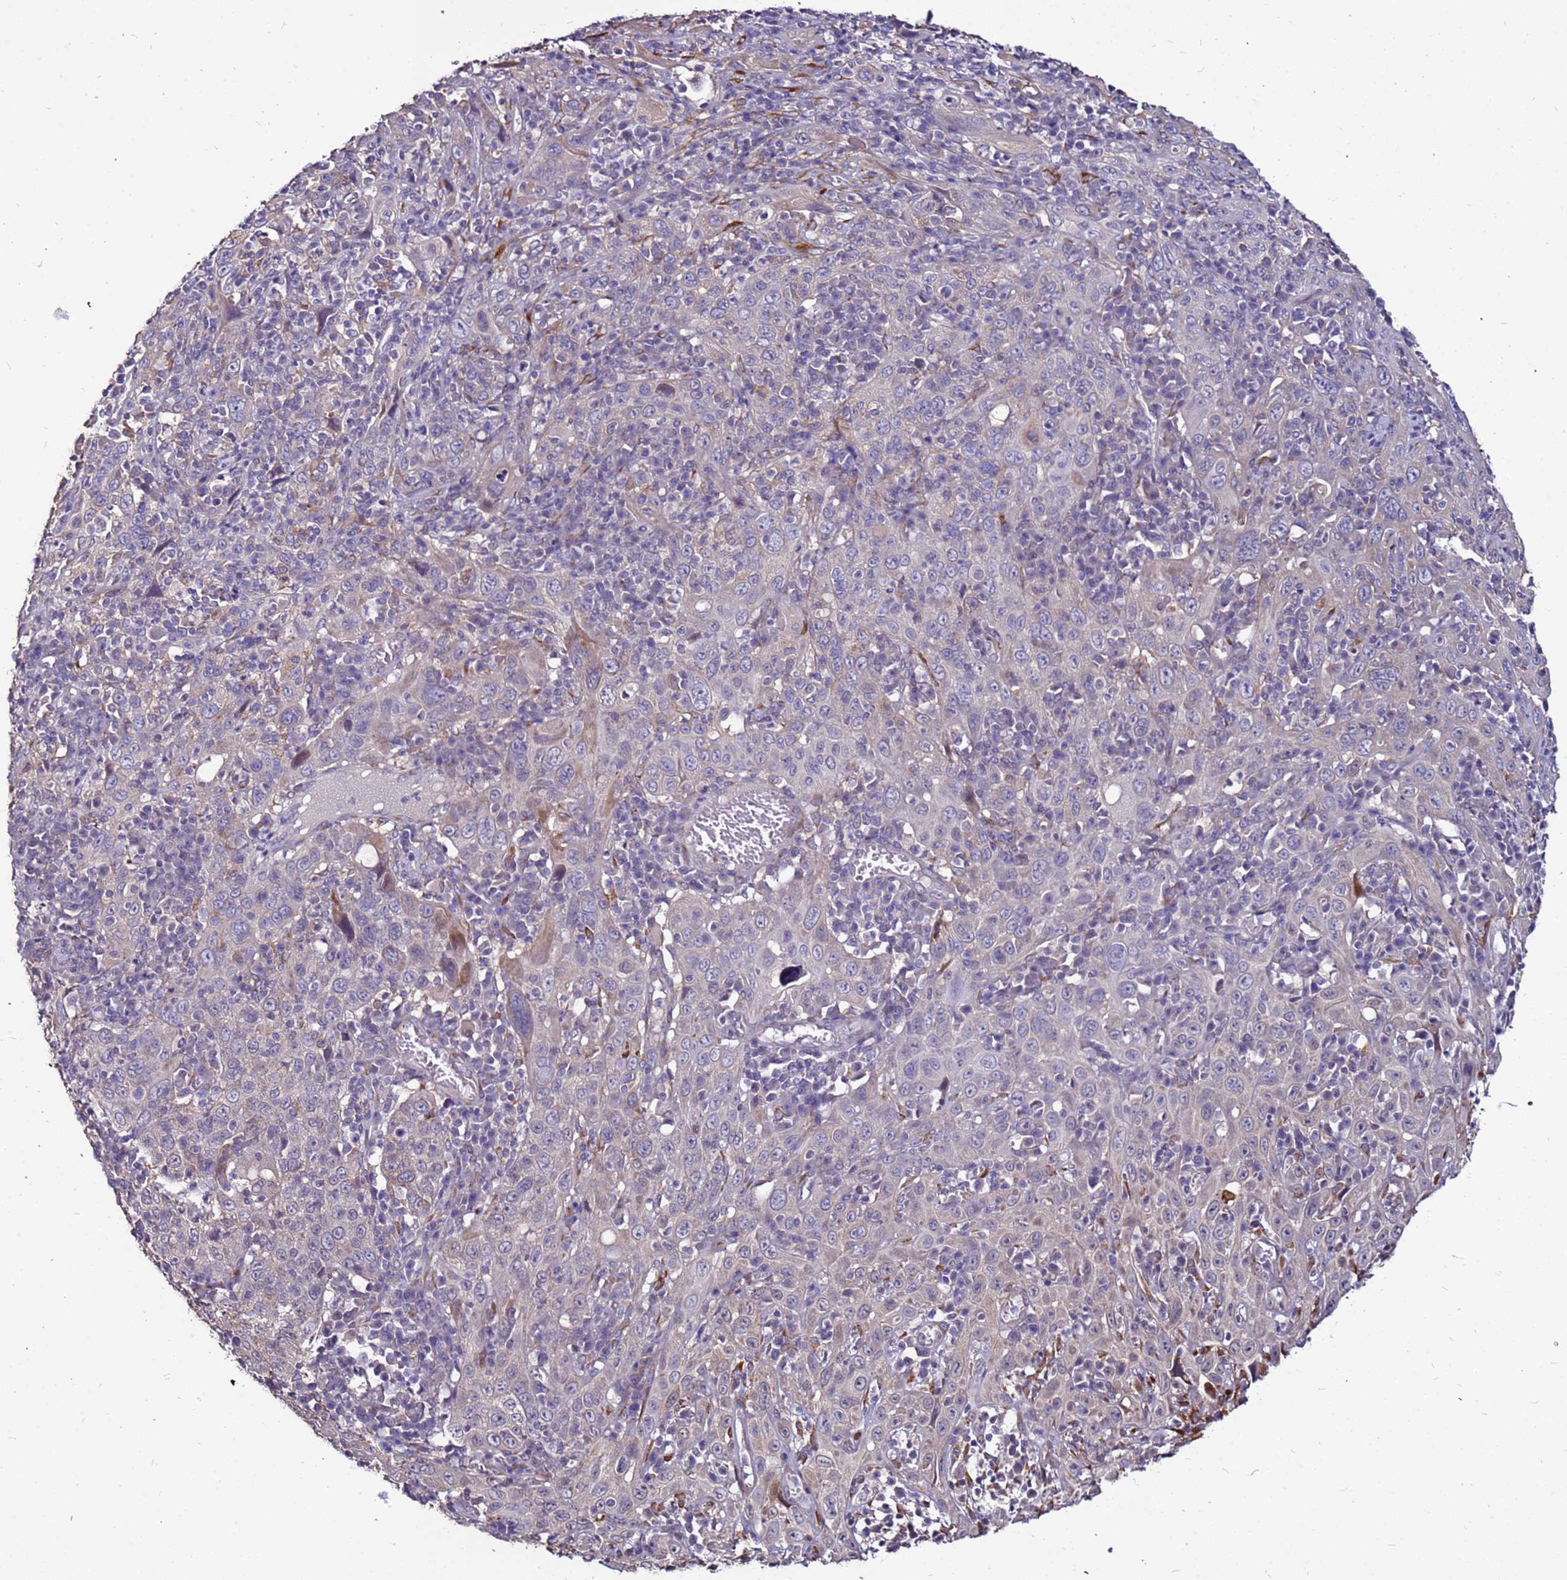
{"staining": {"intensity": "moderate", "quantity": "<25%", "location": "cytoplasmic/membranous"}, "tissue": "cervical cancer", "cell_type": "Tumor cells", "image_type": "cancer", "snomed": [{"axis": "morphology", "description": "Squamous cell carcinoma, NOS"}, {"axis": "topography", "description": "Cervix"}], "caption": "Immunohistochemical staining of cervical squamous cell carcinoma exhibits low levels of moderate cytoplasmic/membranous protein staining in about <25% of tumor cells.", "gene": "SLC44A3", "patient": {"sex": "female", "age": 46}}